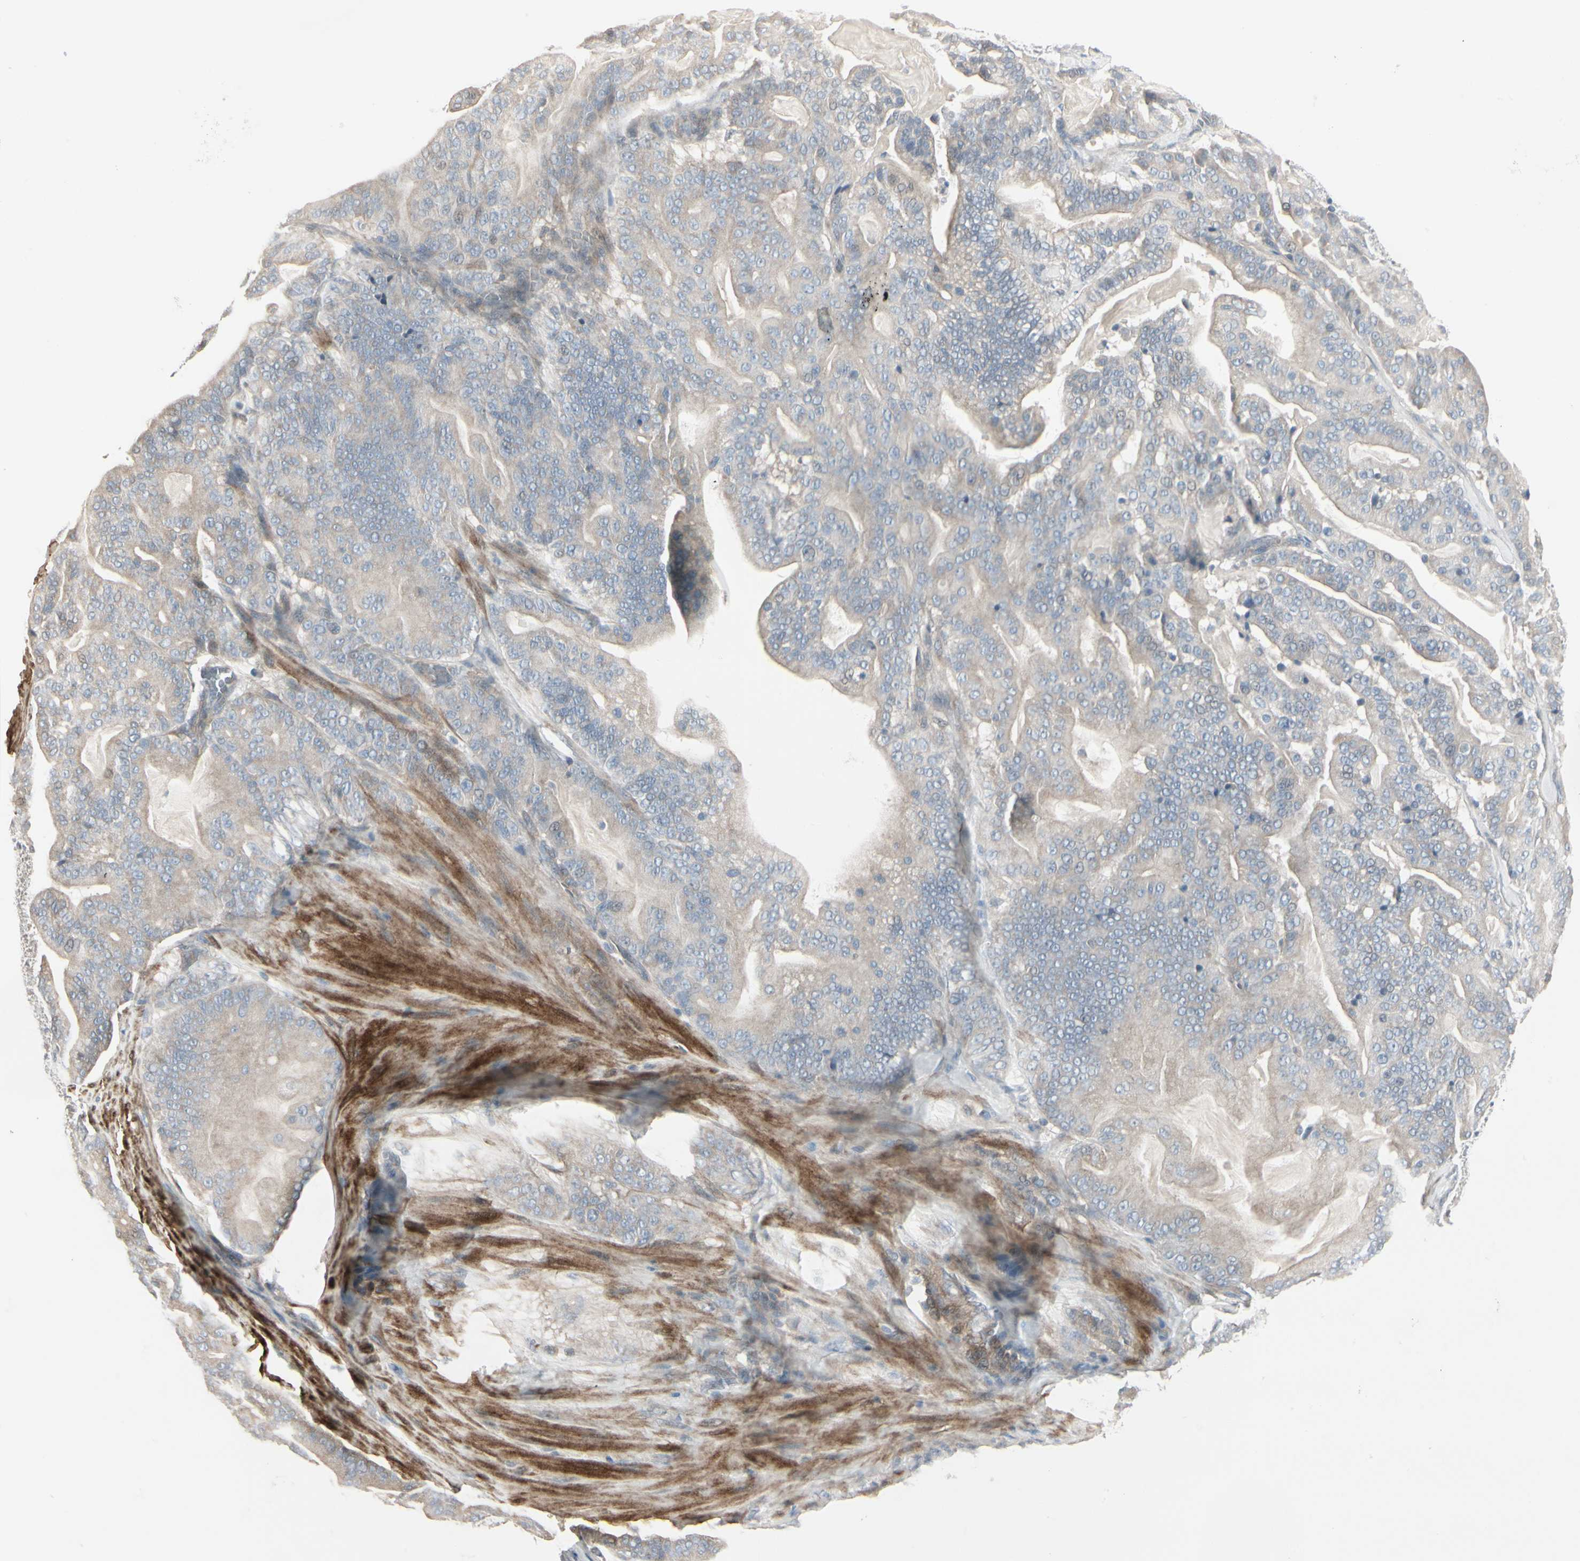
{"staining": {"intensity": "negative", "quantity": "none", "location": "none"}, "tissue": "pancreatic cancer", "cell_type": "Tumor cells", "image_type": "cancer", "snomed": [{"axis": "morphology", "description": "Adenocarcinoma, NOS"}, {"axis": "topography", "description": "Pancreas"}], "caption": "Immunohistochemistry histopathology image of neoplastic tissue: adenocarcinoma (pancreatic) stained with DAB (3,3'-diaminobenzidine) exhibits no significant protein positivity in tumor cells.", "gene": "DMPK", "patient": {"sex": "male", "age": 63}}